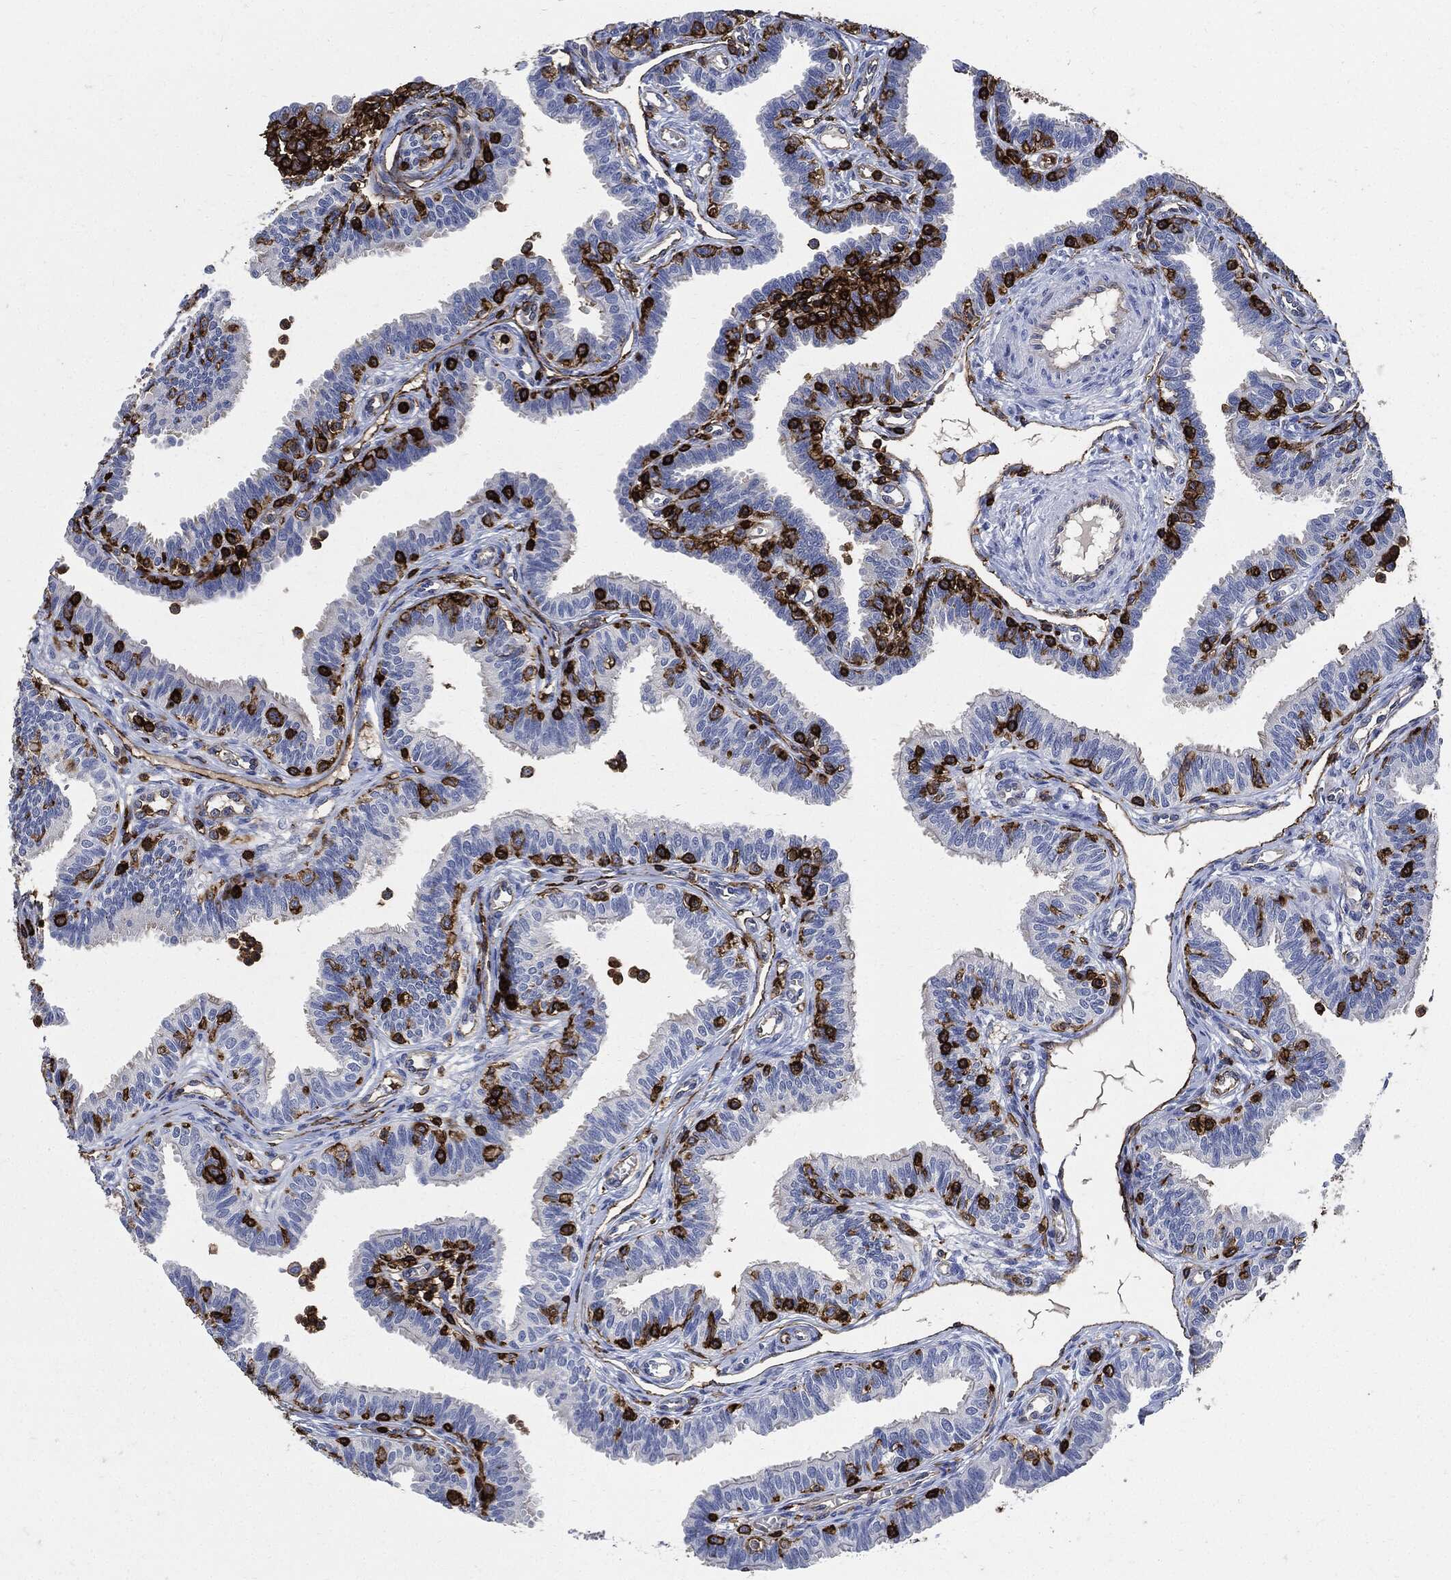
{"staining": {"intensity": "negative", "quantity": "none", "location": "none"}, "tissue": "fallopian tube", "cell_type": "Glandular cells", "image_type": "normal", "snomed": [{"axis": "morphology", "description": "Normal tissue, NOS"}, {"axis": "topography", "description": "Fallopian tube"}], "caption": "A high-resolution micrograph shows IHC staining of normal fallopian tube, which shows no significant expression in glandular cells. (Stains: DAB (3,3'-diaminobenzidine) IHC with hematoxylin counter stain, Microscopy: brightfield microscopy at high magnification).", "gene": "PTPRC", "patient": {"sex": "female", "age": 36}}